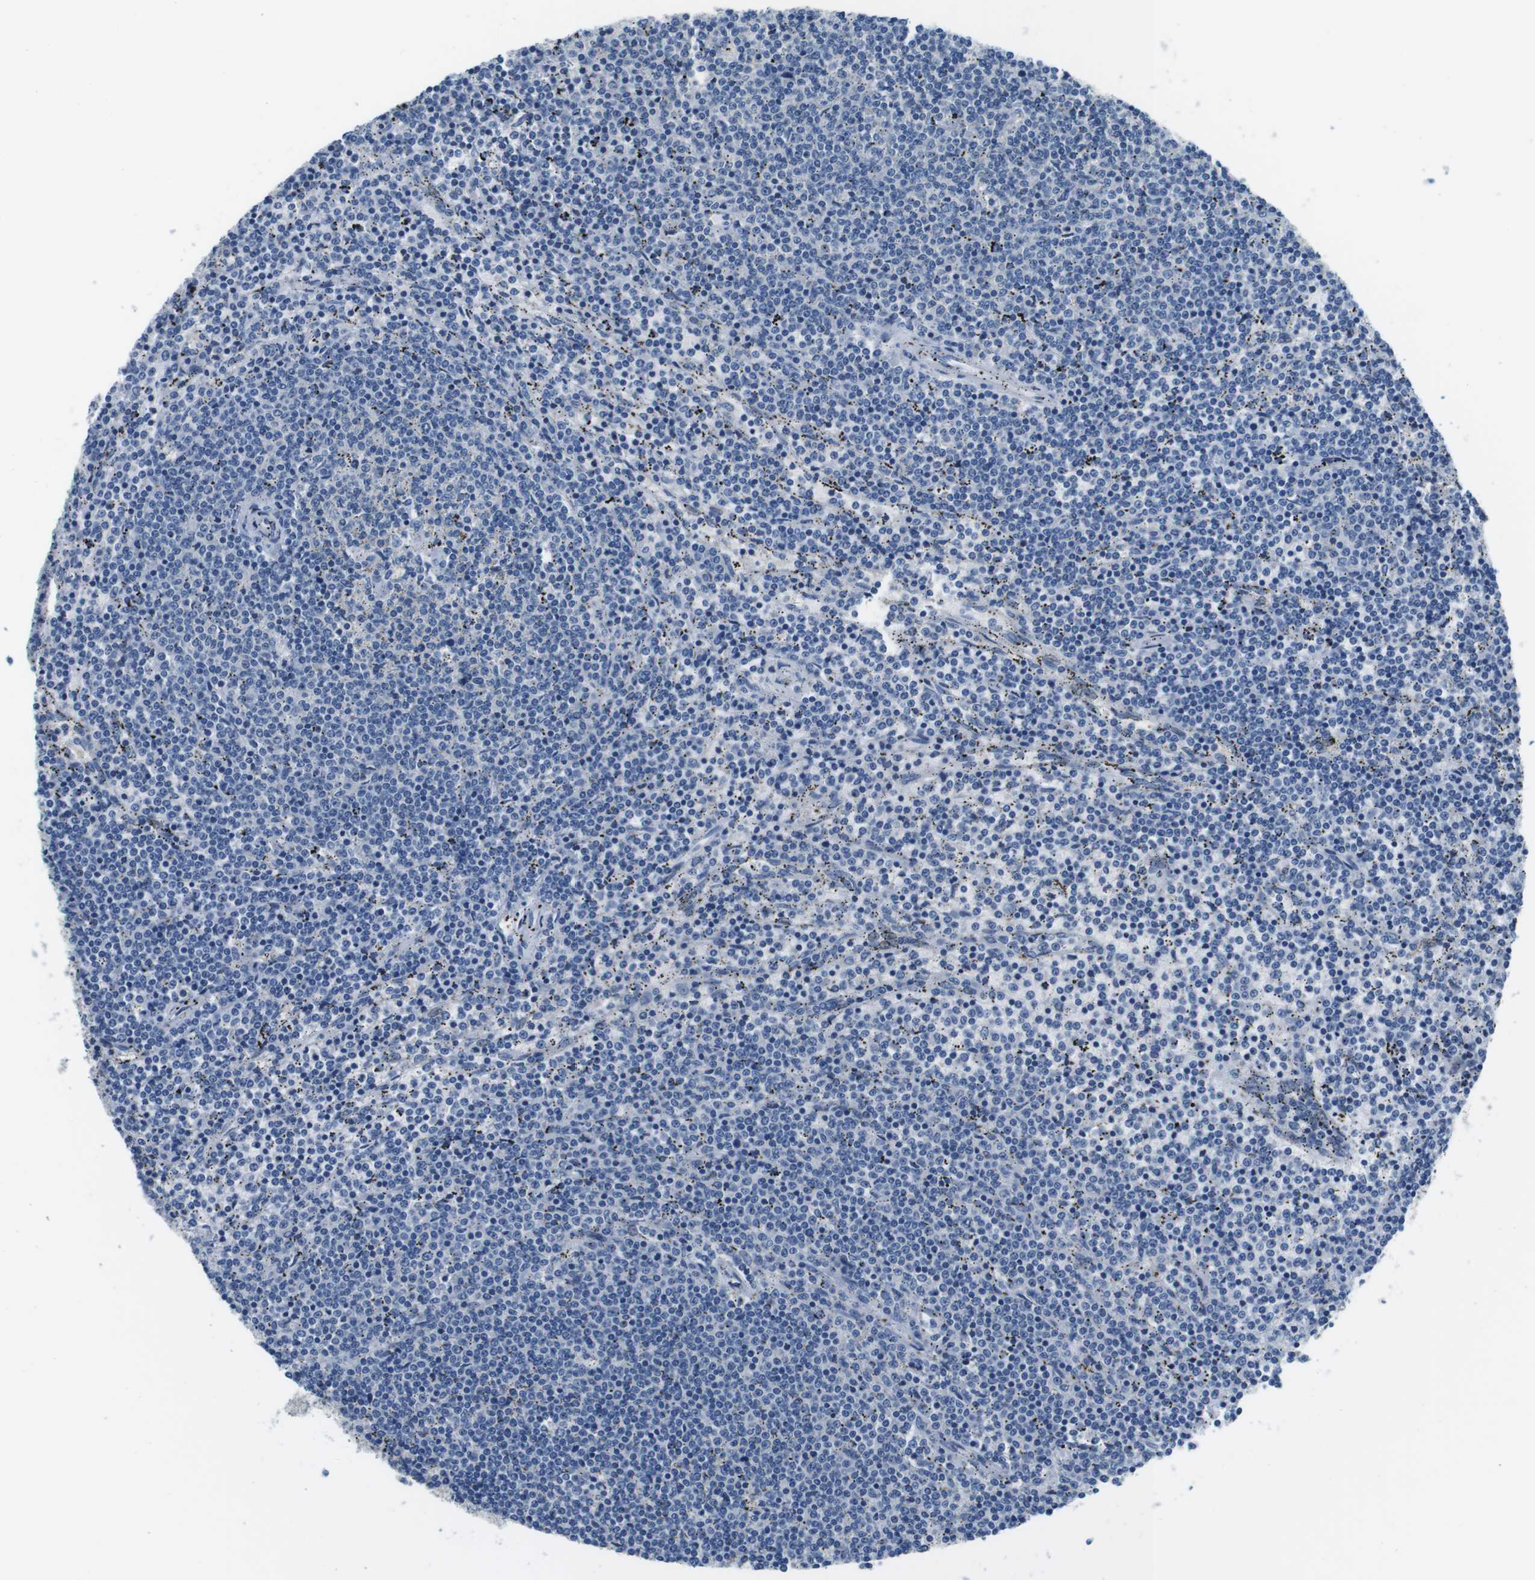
{"staining": {"intensity": "negative", "quantity": "none", "location": "none"}, "tissue": "lymphoma", "cell_type": "Tumor cells", "image_type": "cancer", "snomed": [{"axis": "morphology", "description": "Malignant lymphoma, non-Hodgkin's type, Low grade"}, {"axis": "topography", "description": "Spleen"}], "caption": "High magnification brightfield microscopy of lymphoma stained with DAB (brown) and counterstained with hematoxylin (blue): tumor cells show no significant staining.", "gene": "EIF2B5", "patient": {"sex": "female", "age": 50}}